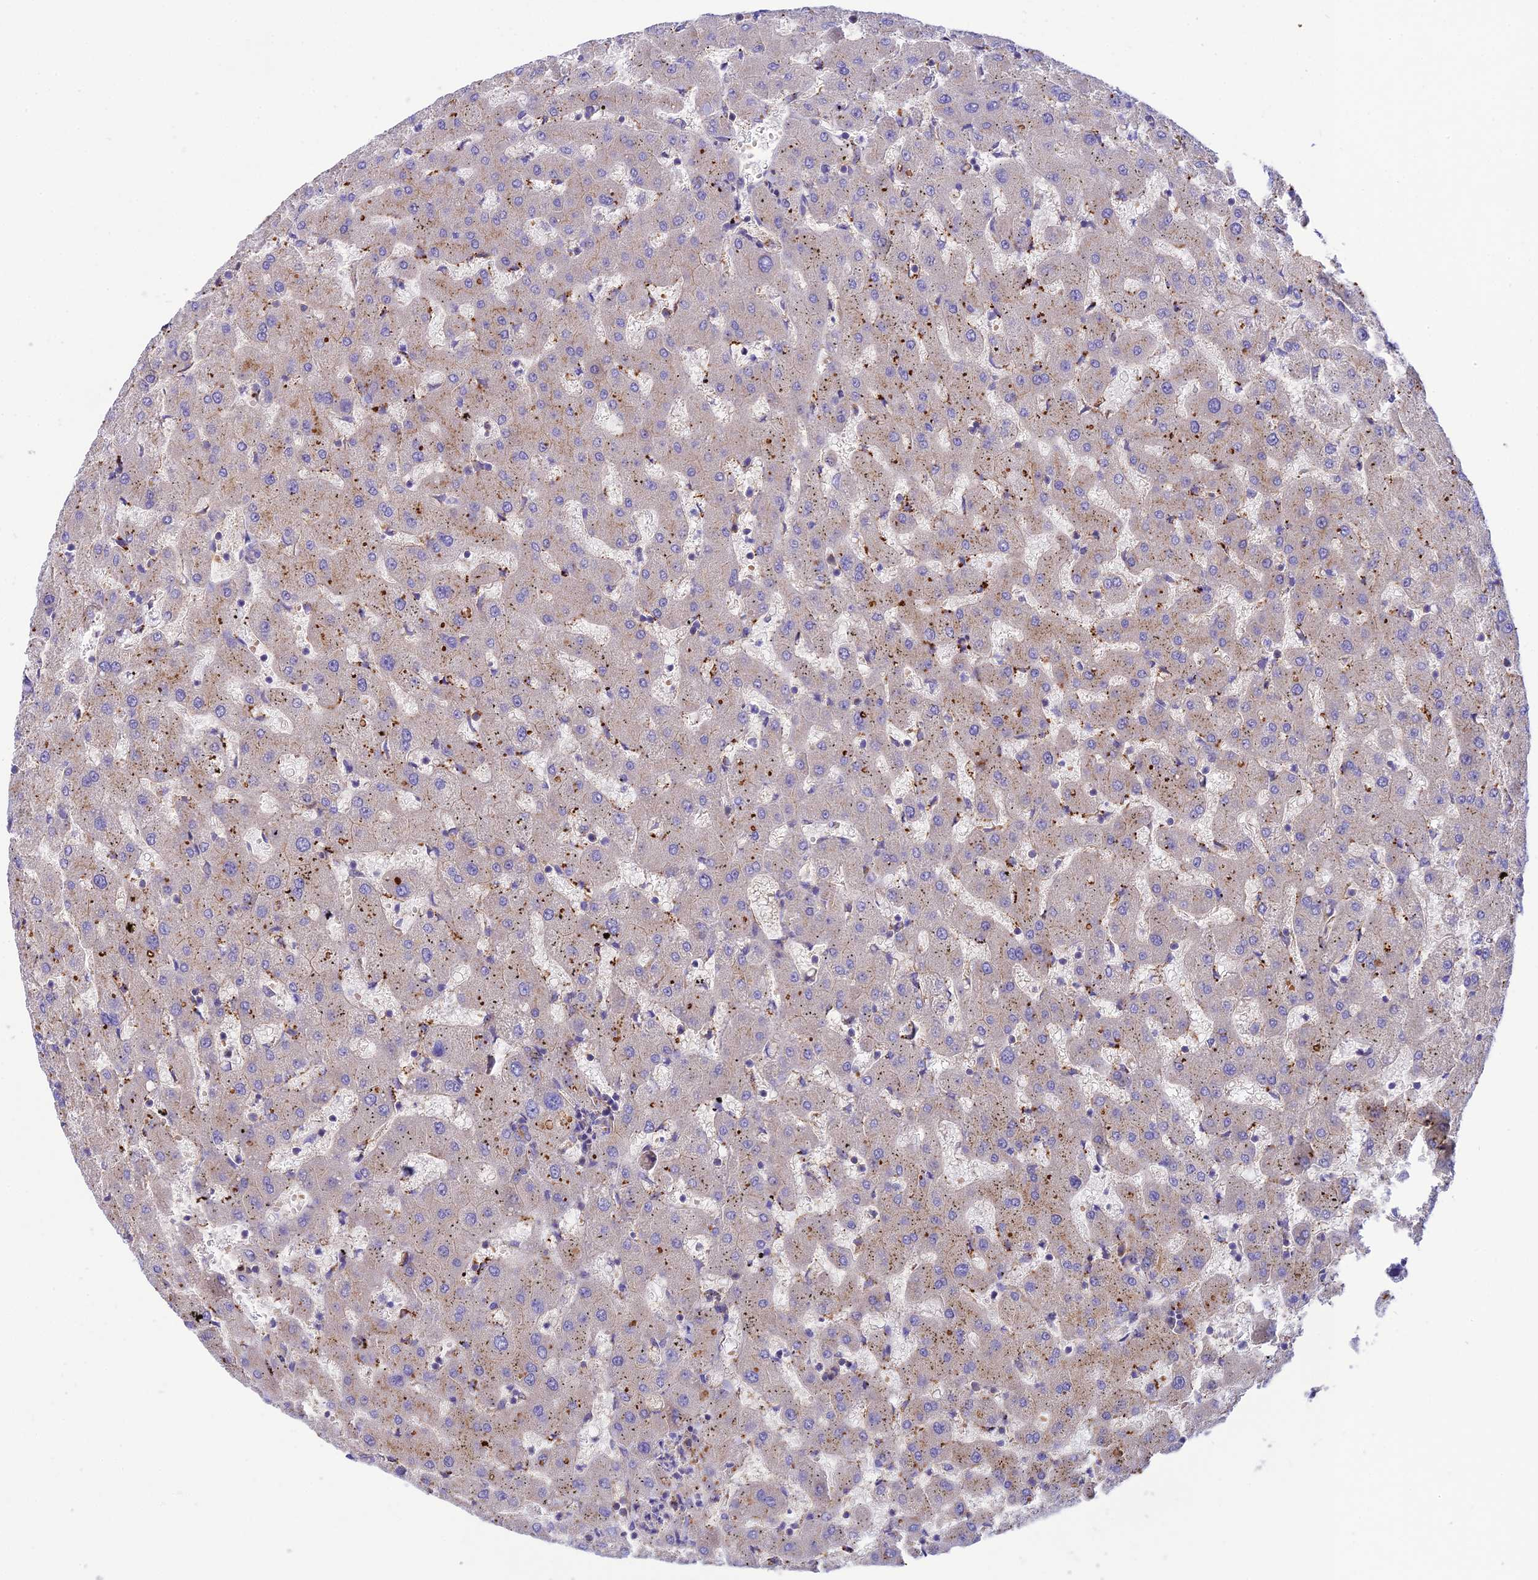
{"staining": {"intensity": "negative", "quantity": "none", "location": "none"}, "tissue": "liver", "cell_type": "Cholangiocytes", "image_type": "normal", "snomed": [{"axis": "morphology", "description": "Normal tissue, NOS"}, {"axis": "topography", "description": "Liver"}], "caption": "Immunohistochemistry of unremarkable human liver exhibits no expression in cholangiocytes.", "gene": "CCDC157", "patient": {"sex": "female", "age": 63}}